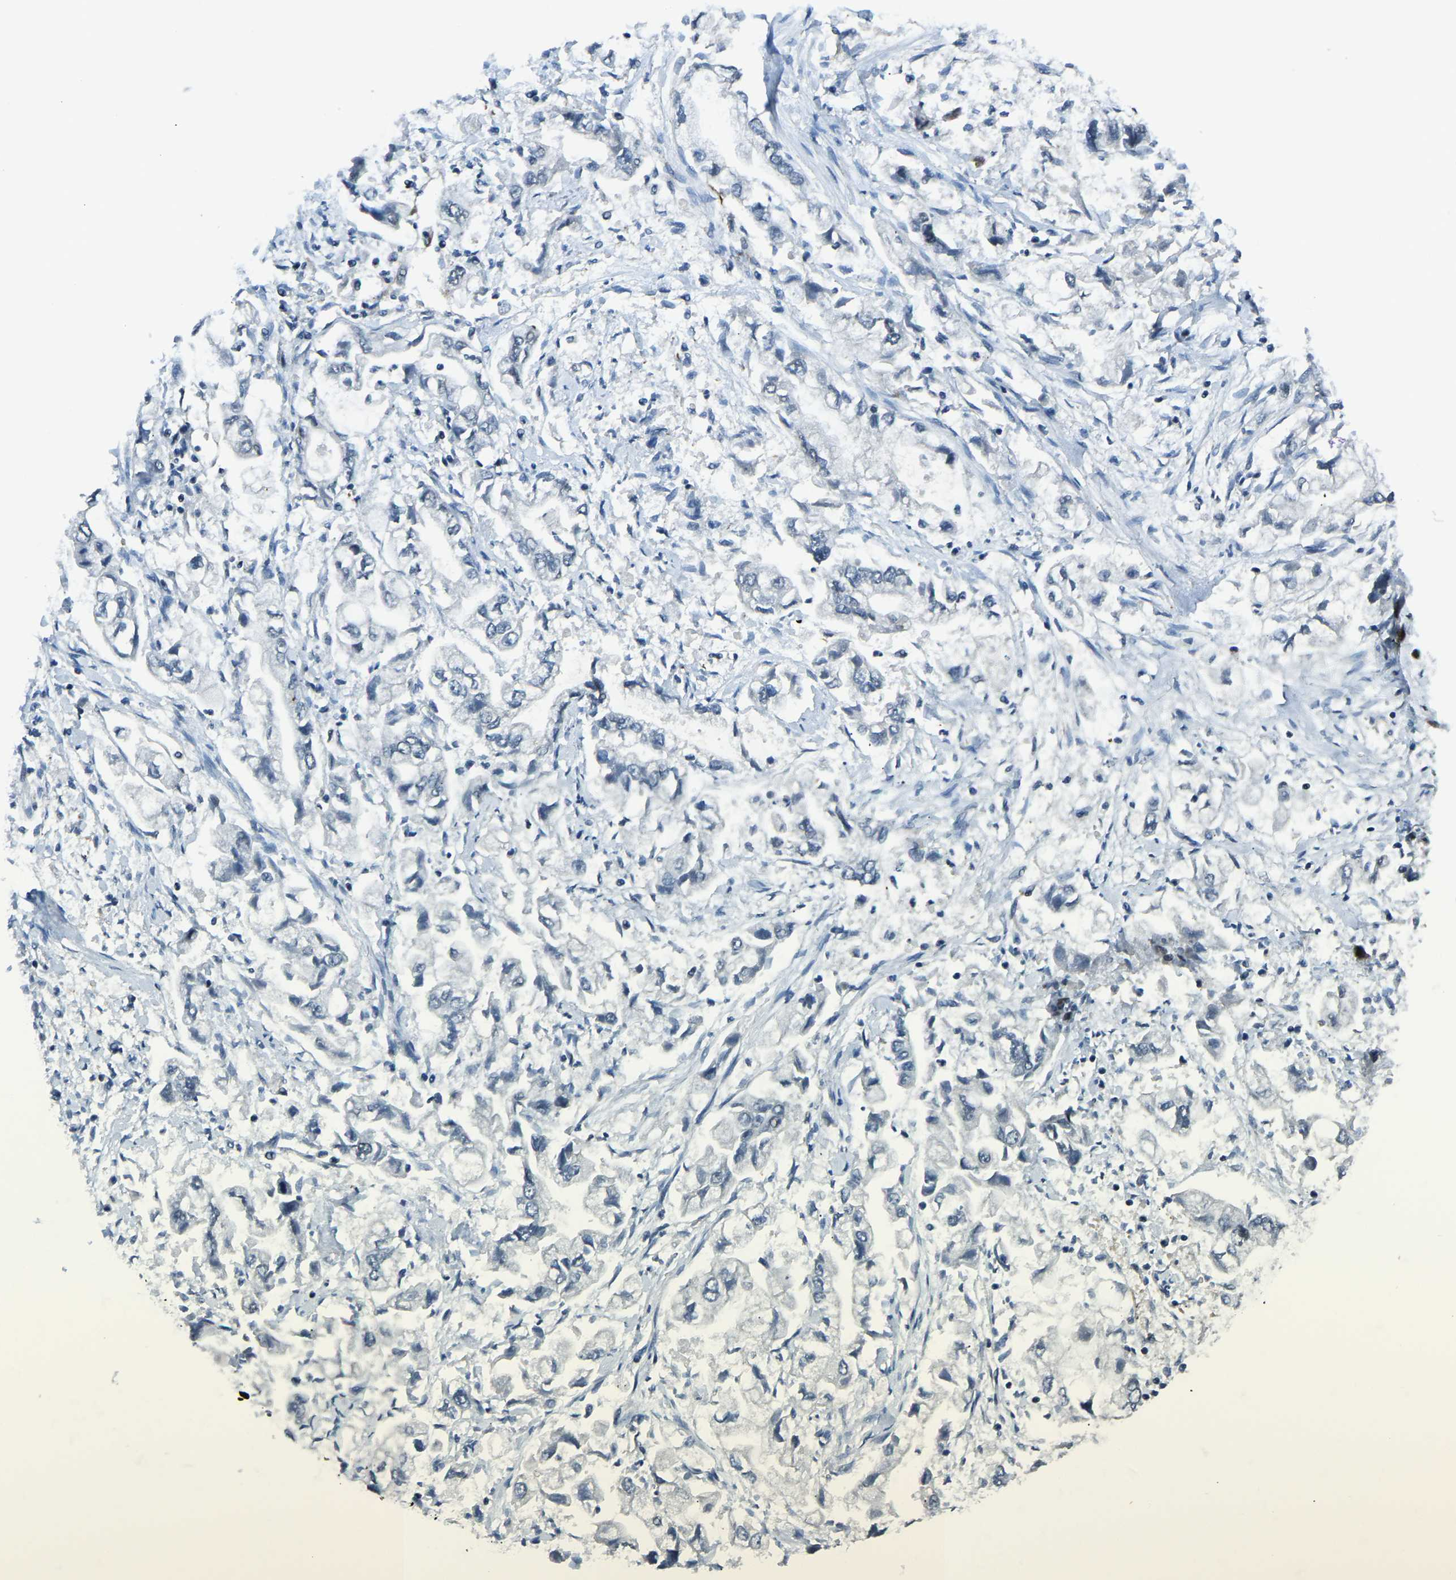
{"staining": {"intensity": "negative", "quantity": "none", "location": "none"}, "tissue": "stomach cancer", "cell_type": "Tumor cells", "image_type": "cancer", "snomed": [{"axis": "morphology", "description": "Normal tissue, NOS"}, {"axis": "morphology", "description": "Adenocarcinoma, NOS"}, {"axis": "topography", "description": "Stomach"}], "caption": "There is no significant positivity in tumor cells of adenocarcinoma (stomach).", "gene": "PRCC", "patient": {"sex": "male", "age": 62}}